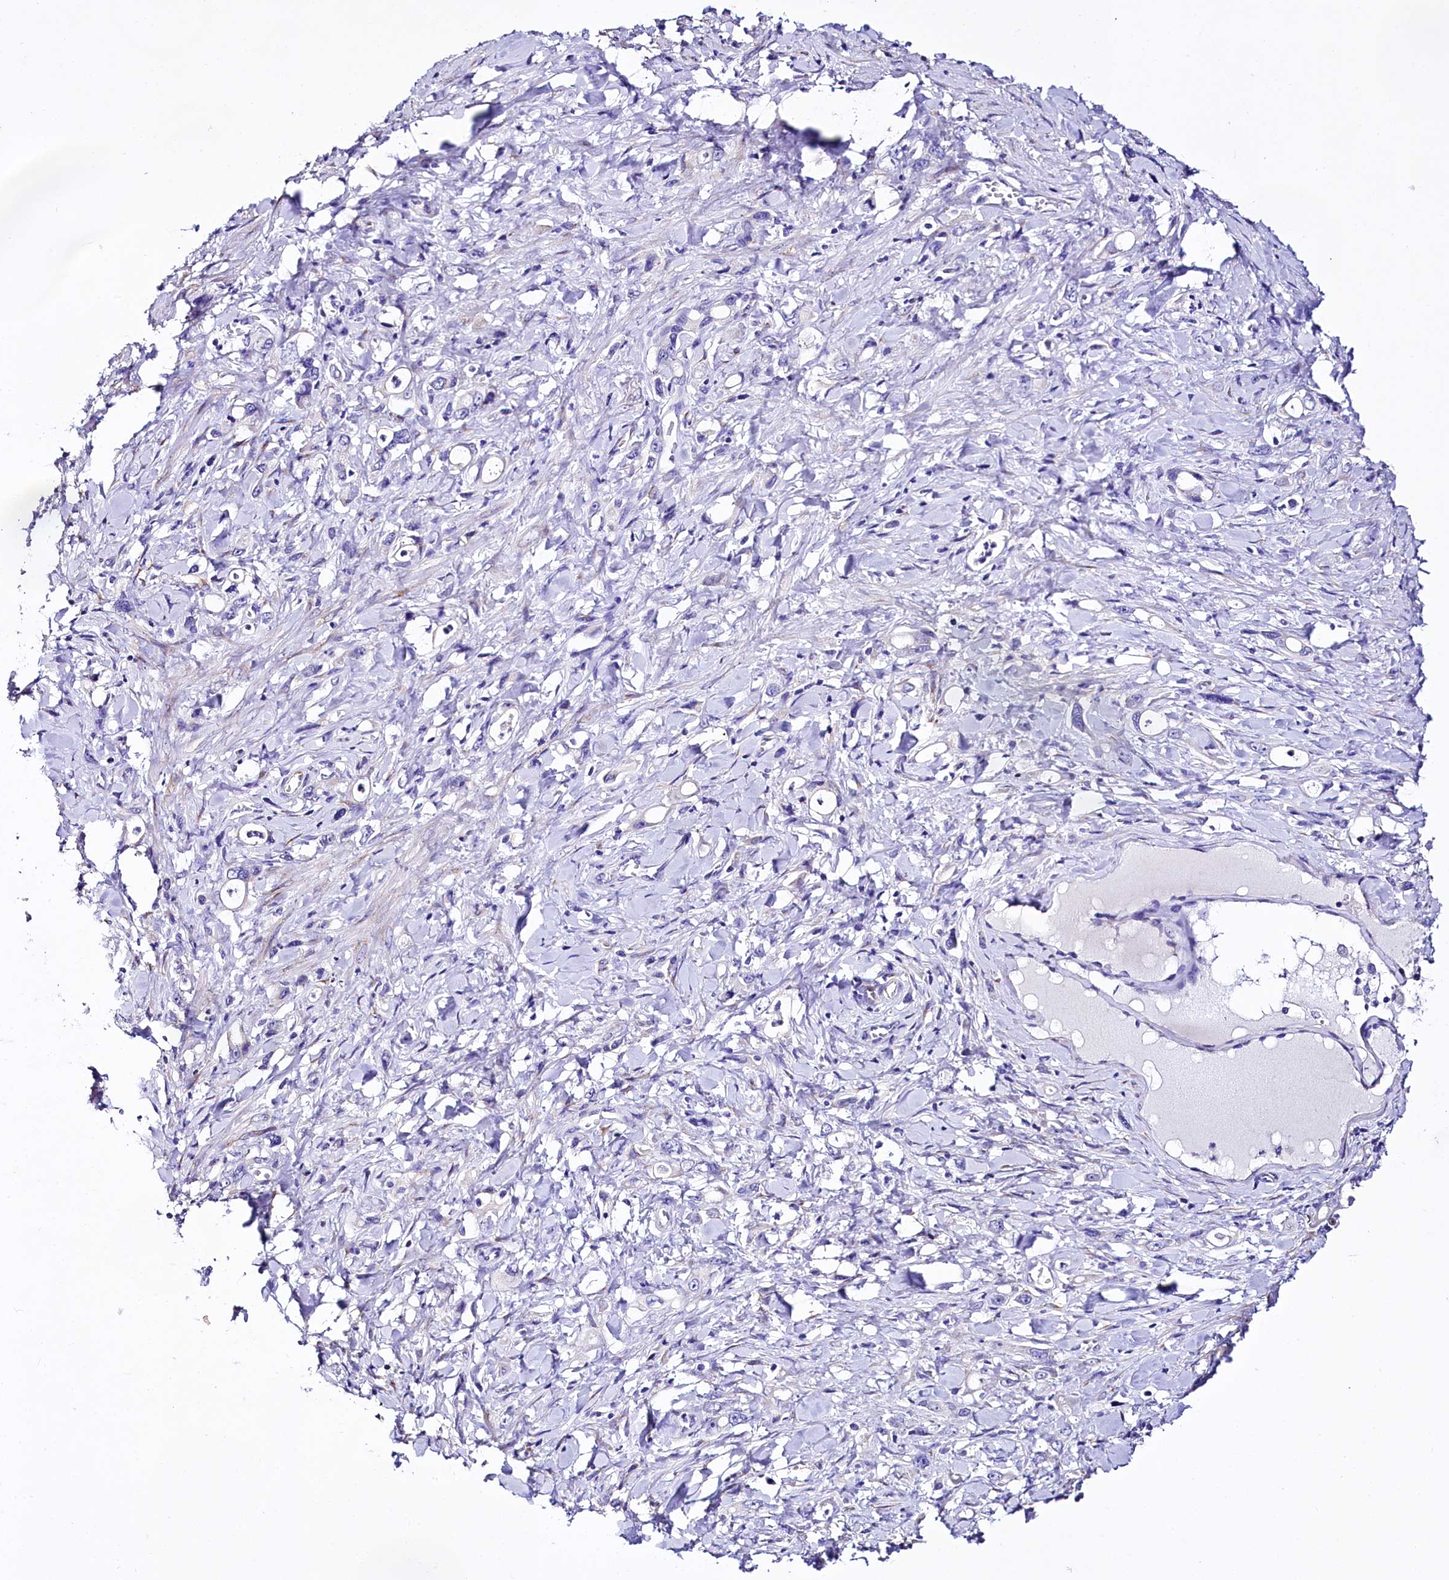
{"staining": {"intensity": "negative", "quantity": "none", "location": "none"}, "tissue": "stomach cancer", "cell_type": "Tumor cells", "image_type": "cancer", "snomed": [{"axis": "morphology", "description": "Adenocarcinoma, NOS"}, {"axis": "topography", "description": "Stomach, lower"}], "caption": "A photomicrograph of human stomach cancer is negative for staining in tumor cells. The staining was performed using DAB to visualize the protein expression in brown, while the nuclei were stained in blue with hematoxylin (Magnification: 20x).", "gene": "A2ML1", "patient": {"sex": "female", "age": 43}}